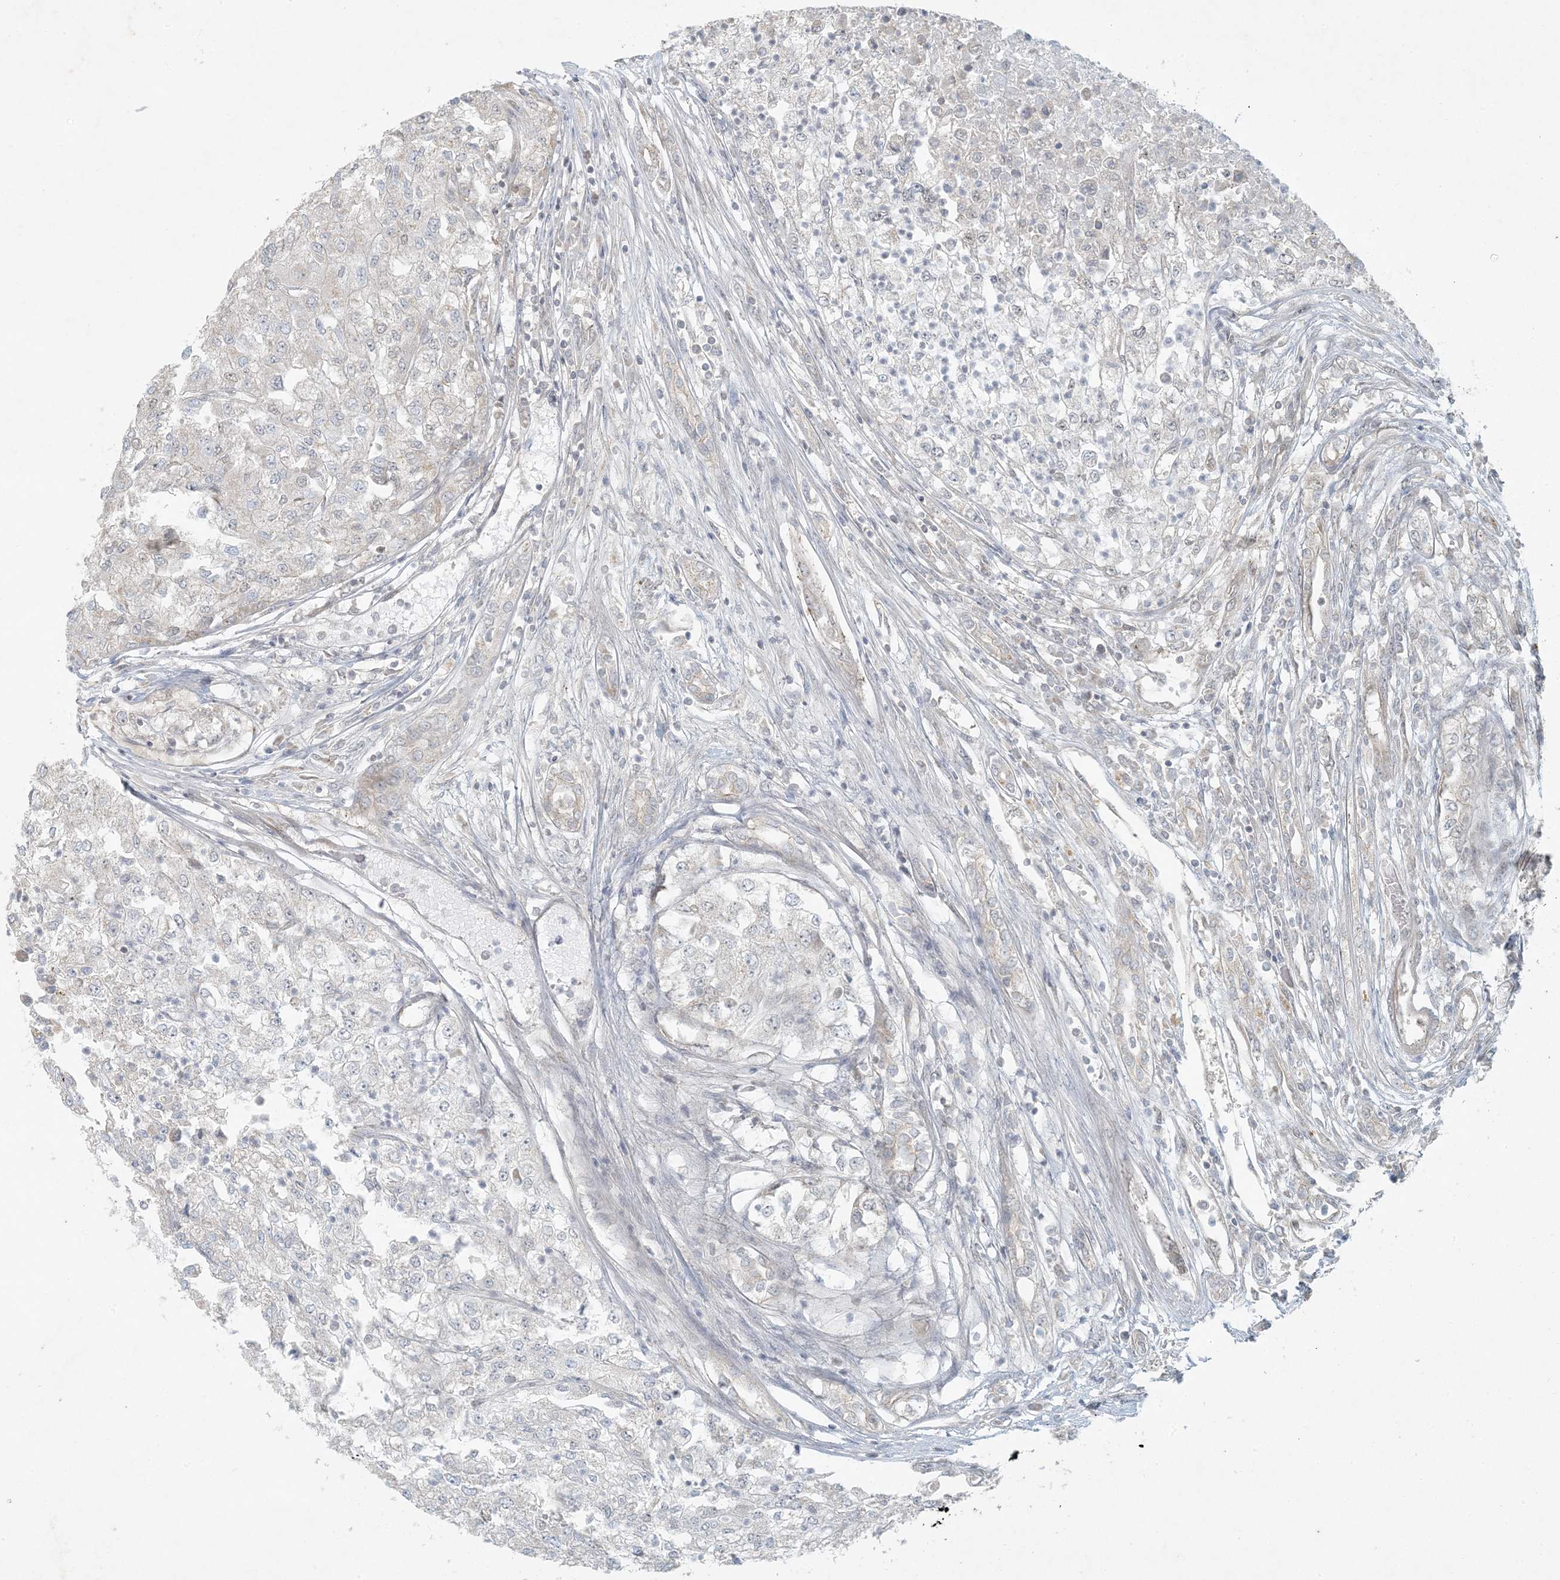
{"staining": {"intensity": "negative", "quantity": "none", "location": "none"}, "tissue": "renal cancer", "cell_type": "Tumor cells", "image_type": "cancer", "snomed": [{"axis": "morphology", "description": "Adenocarcinoma, NOS"}, {"axis": "topography", "description": "Kidney"}], "caption": "Adenocarcinoma (renal) stained for a protein using IHC demonstrates no positivity tumor cells.", "gene": "BCORL1", "patient": {"sex": "female", "age": 54}}